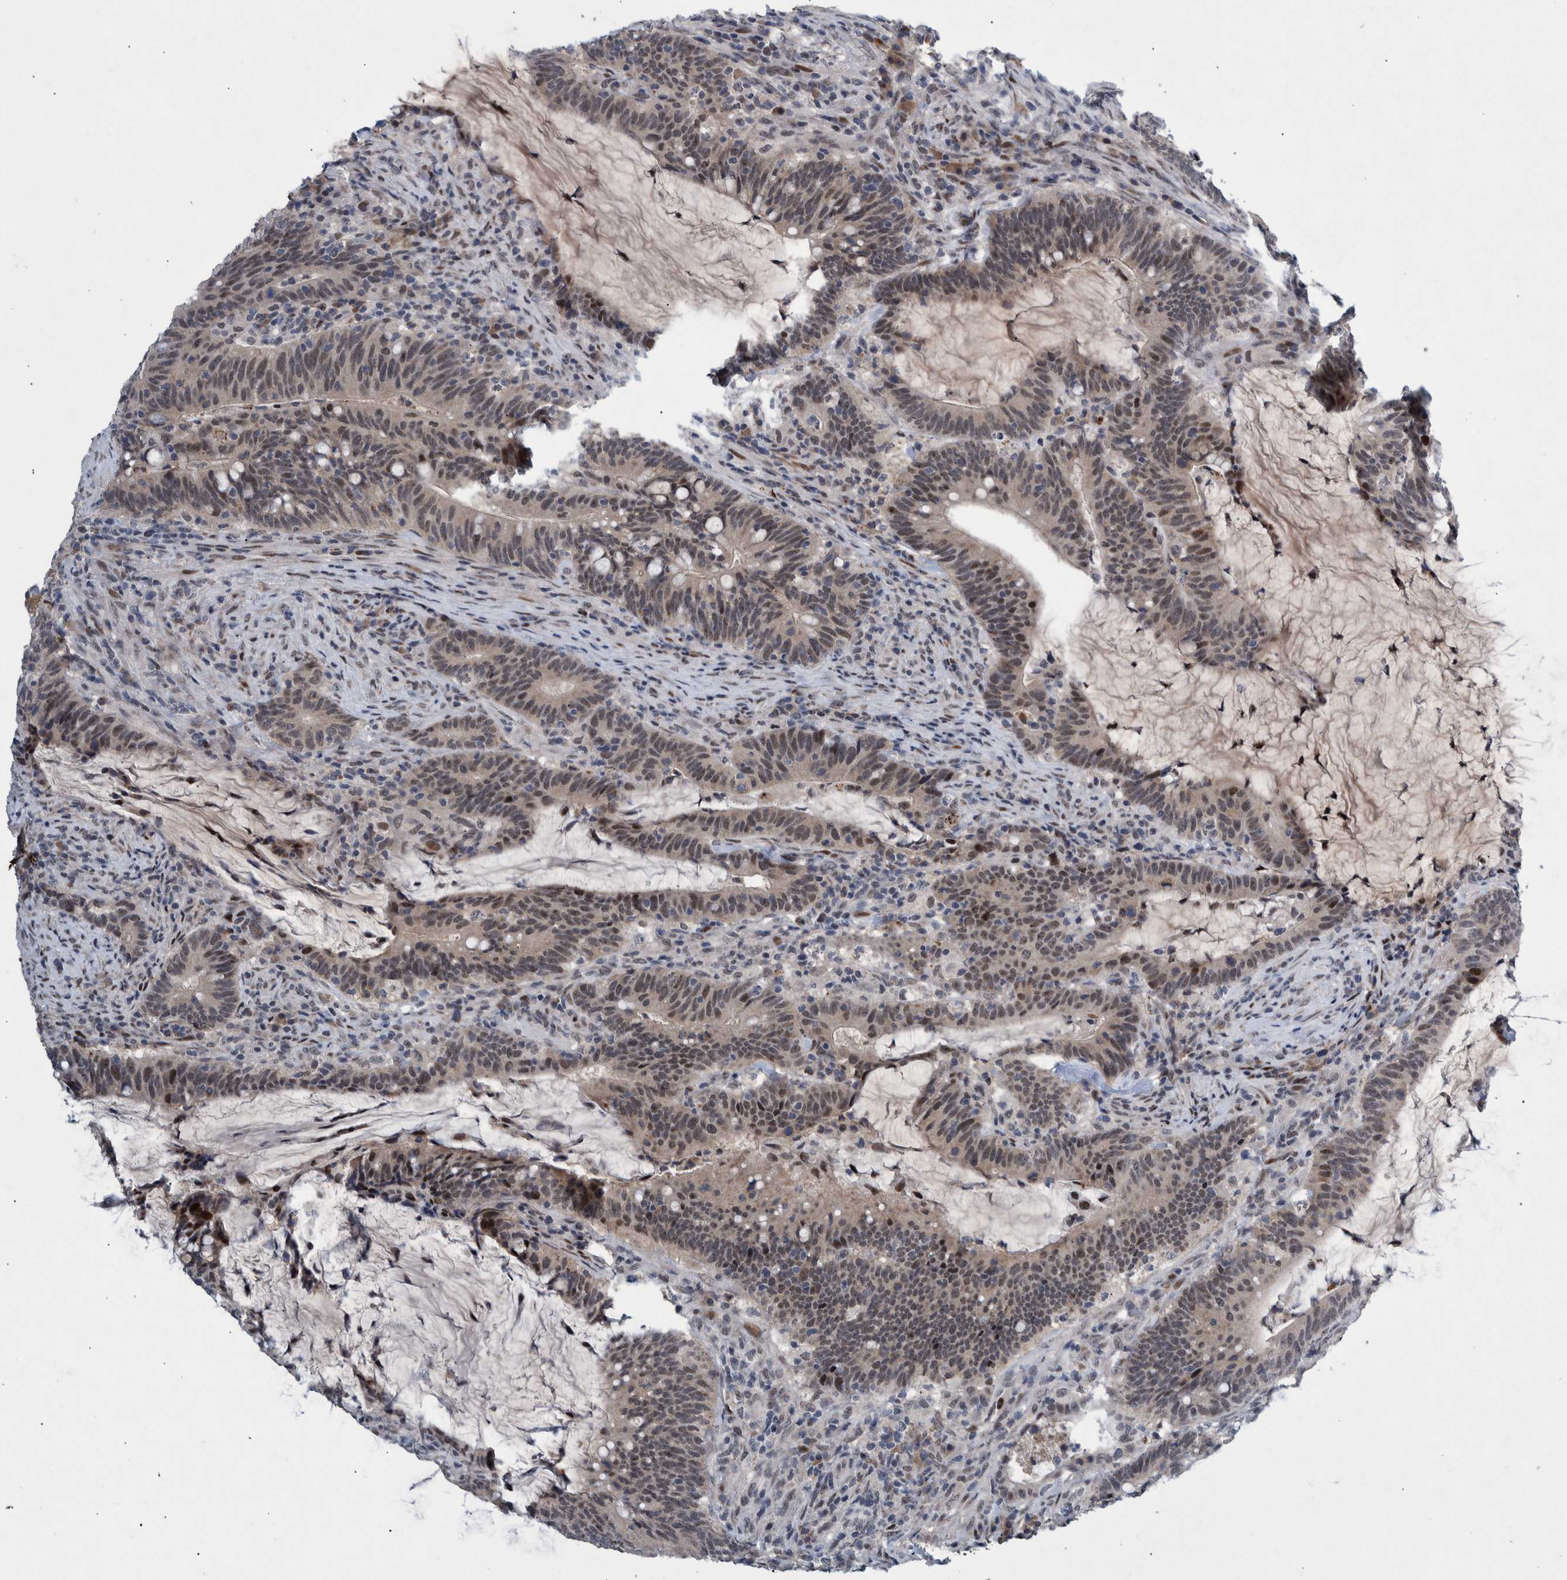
{"staining": {"intensity": "weak", "quantity": ">75%", "location": "nuclear"}, "tissue": "colorectal cancer", "cell_type": "Tumor cells", "image_type": "cancer", "snomed": [{"axis": "morphology", "description": "Adenocarcinoma, NOS"}, {"axis": "topography", "description": "Colon"}], "caption": "Immunohistochemical staining of colorectal cancer (adenocarcinoma) displays low levels of weak nuclear protein positivity in approximately >75% of tumor cells.", "gene": "ESRP1", "patient": {"sex": "female", "age": 66}}